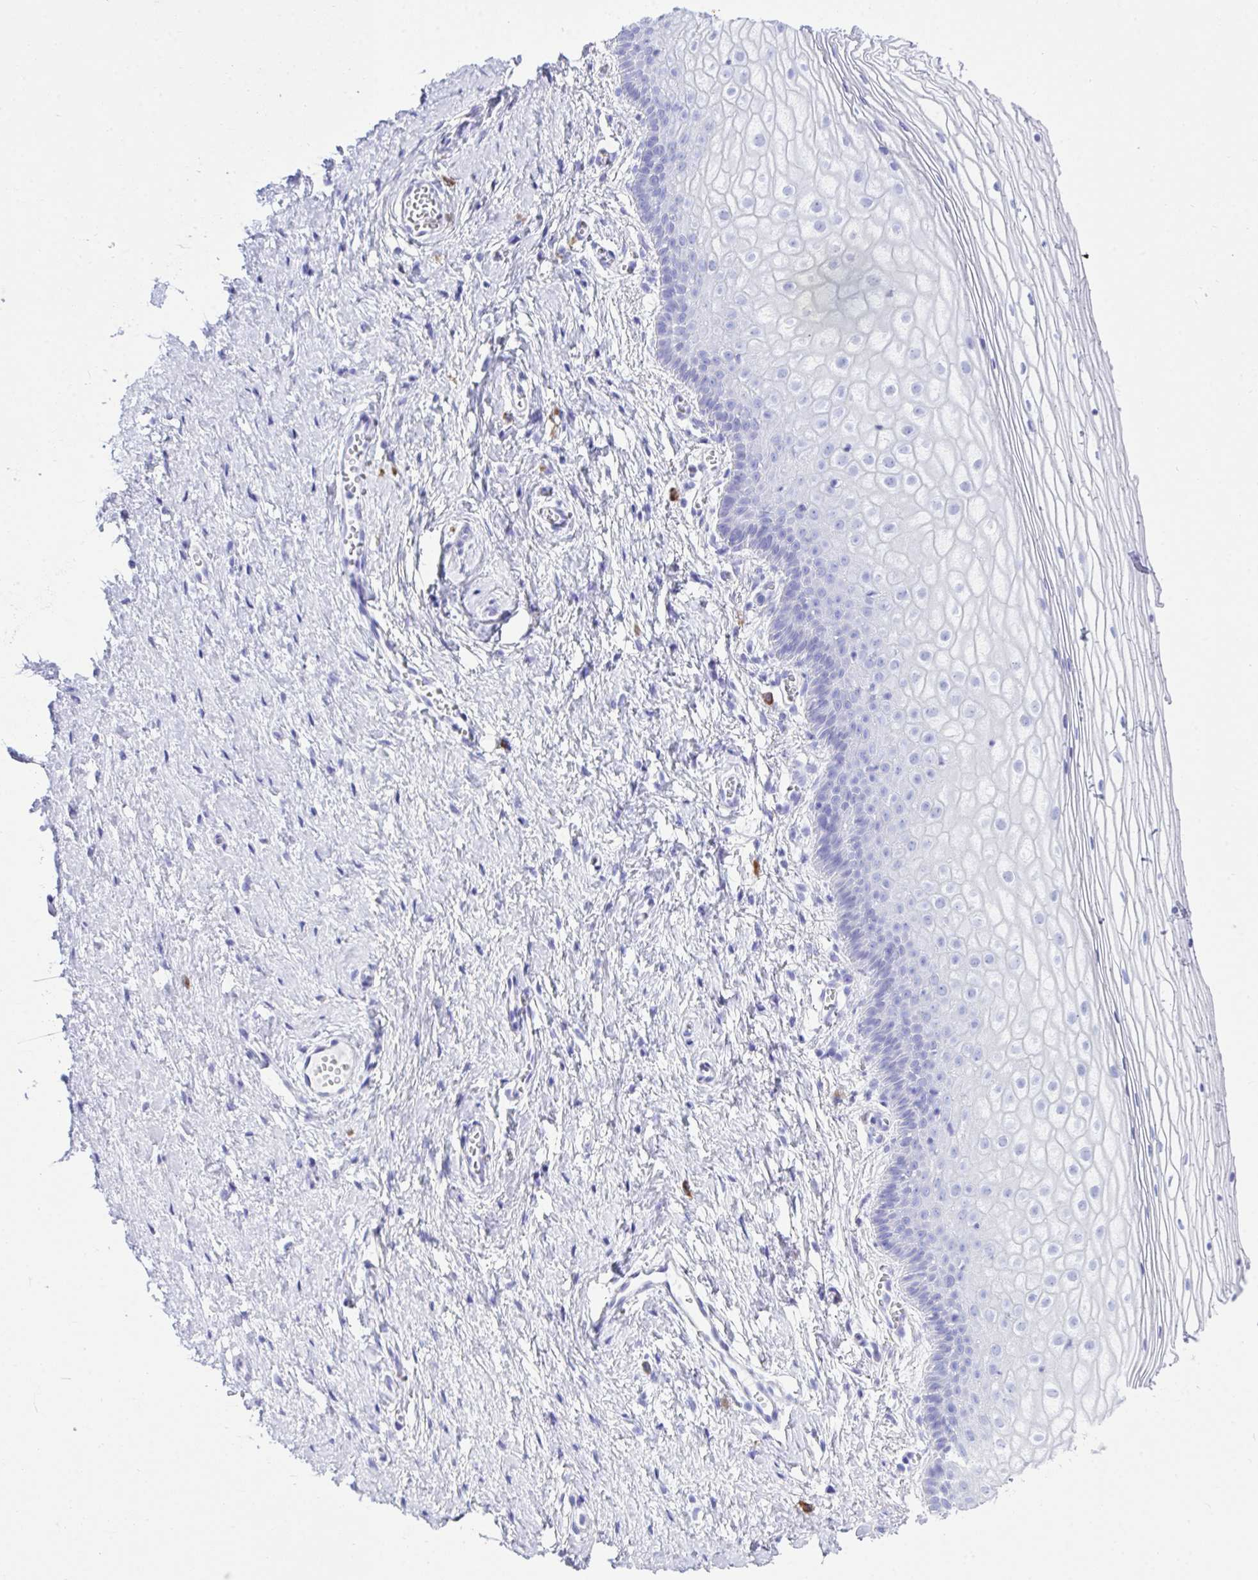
{"staining": {"intensity": "negative", "quantity": "none", "location": "none"}, "tissue": "vagina", "cell_type": "Squamous epithelial cells", "image_type": "normal", "snomed": [{"axis": "morphology", "description": "Normal tissue, NOS"}, {"axis": "topography", "description": "Vagina"}], "caption": "The photomicrograph exhibits no significant expression in squamous epithelial cells of vagina.", "gene": "BEST4", "patient": {"sex": "female", "age": 56}}